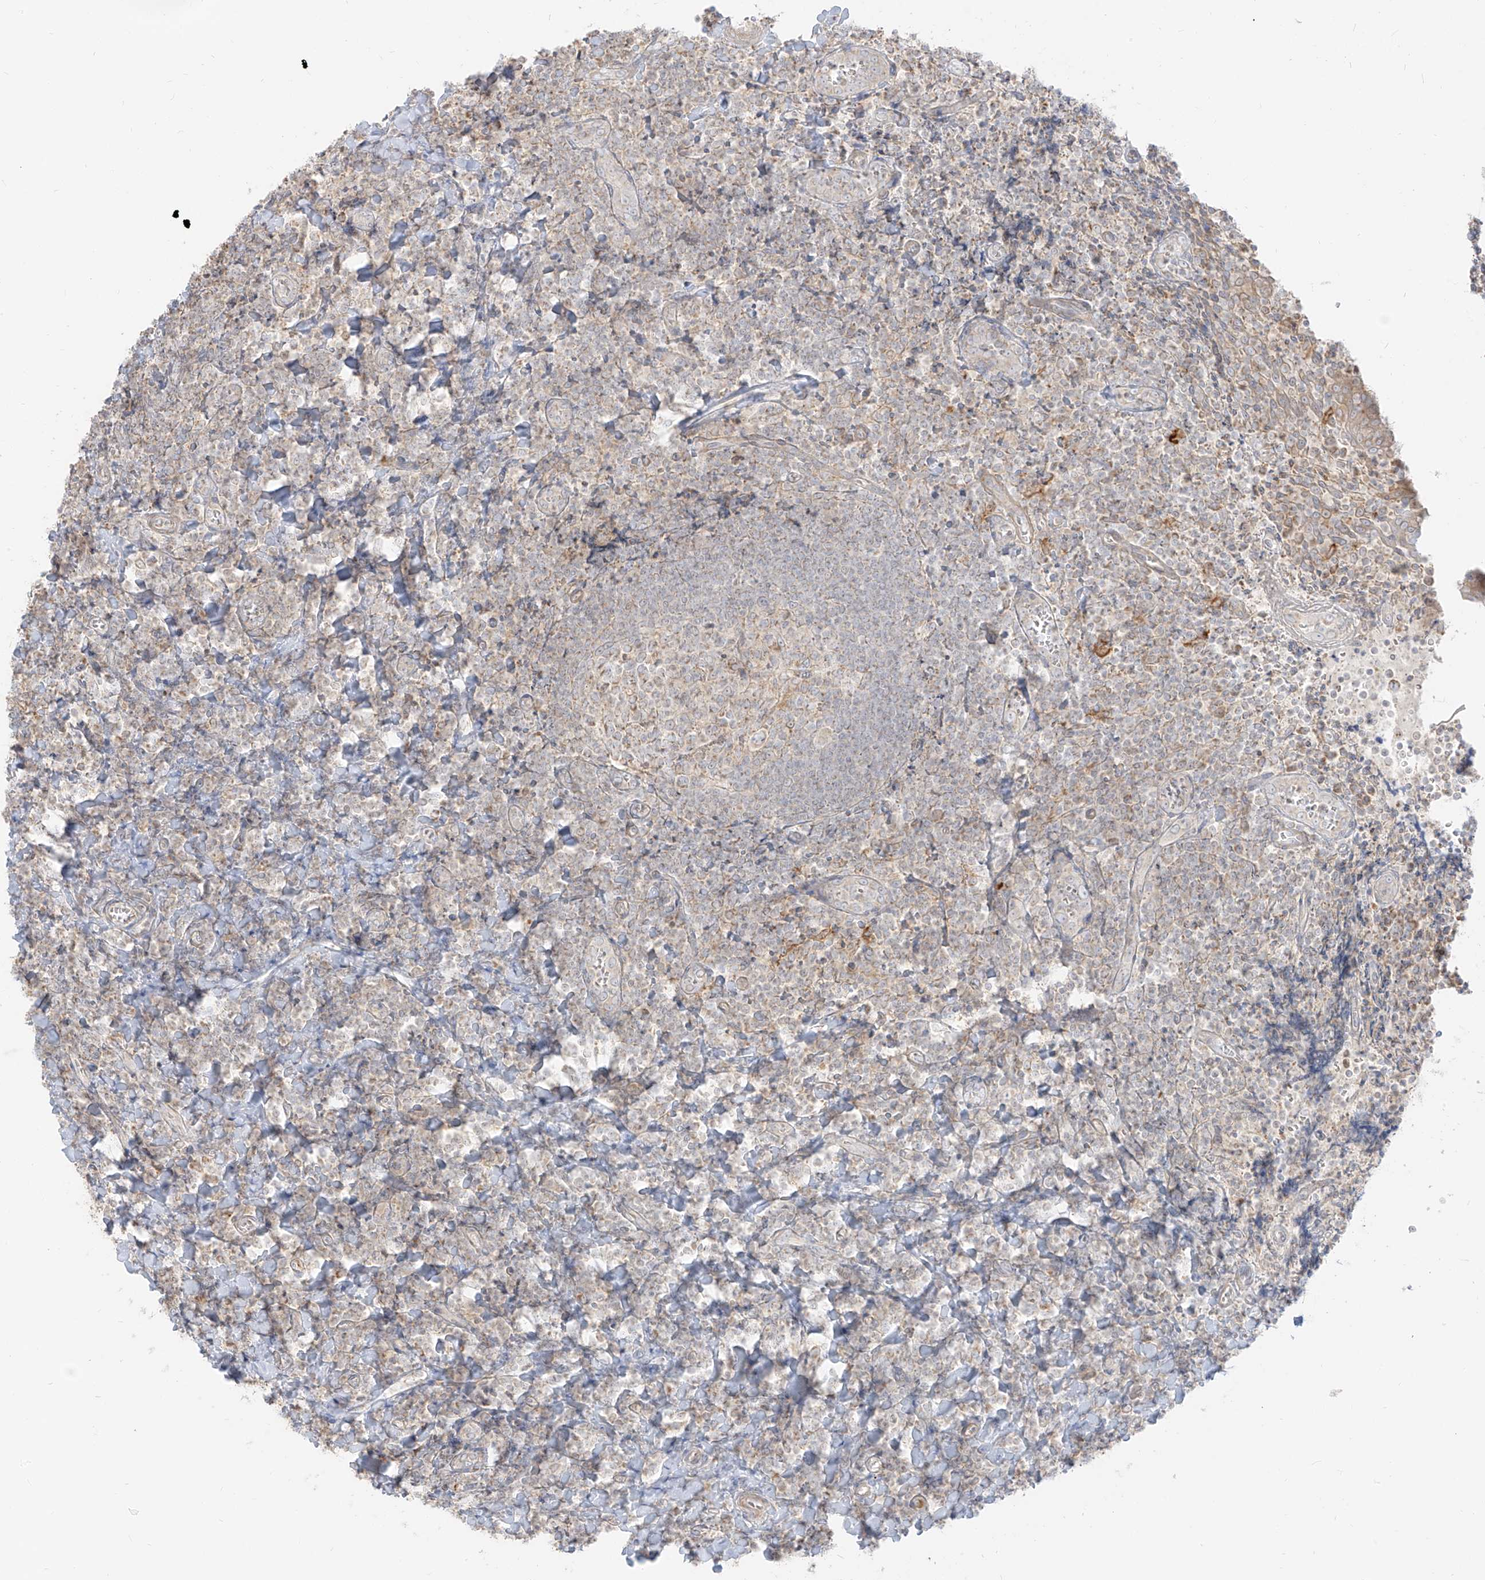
{"staining": {"intensity": "weak", "quantity": "<25%", "location": "cytoplasmic/membranous"}, "tissue": "tonsil", "cell_type": "Germinal center cells", "image_type": "normal", "snomed": [{"axis": "morphology", "description": "Normal tissue, NOS"}, {"axis": "topography", "description": "Tonsil"}], "caption": "DAB immunohistochemical staining of unremarkable human tonsil exhibits no significant expression in germinal center cells.", "gene": "ZIM3", "patient": {"sex": "male", "age": 27}}